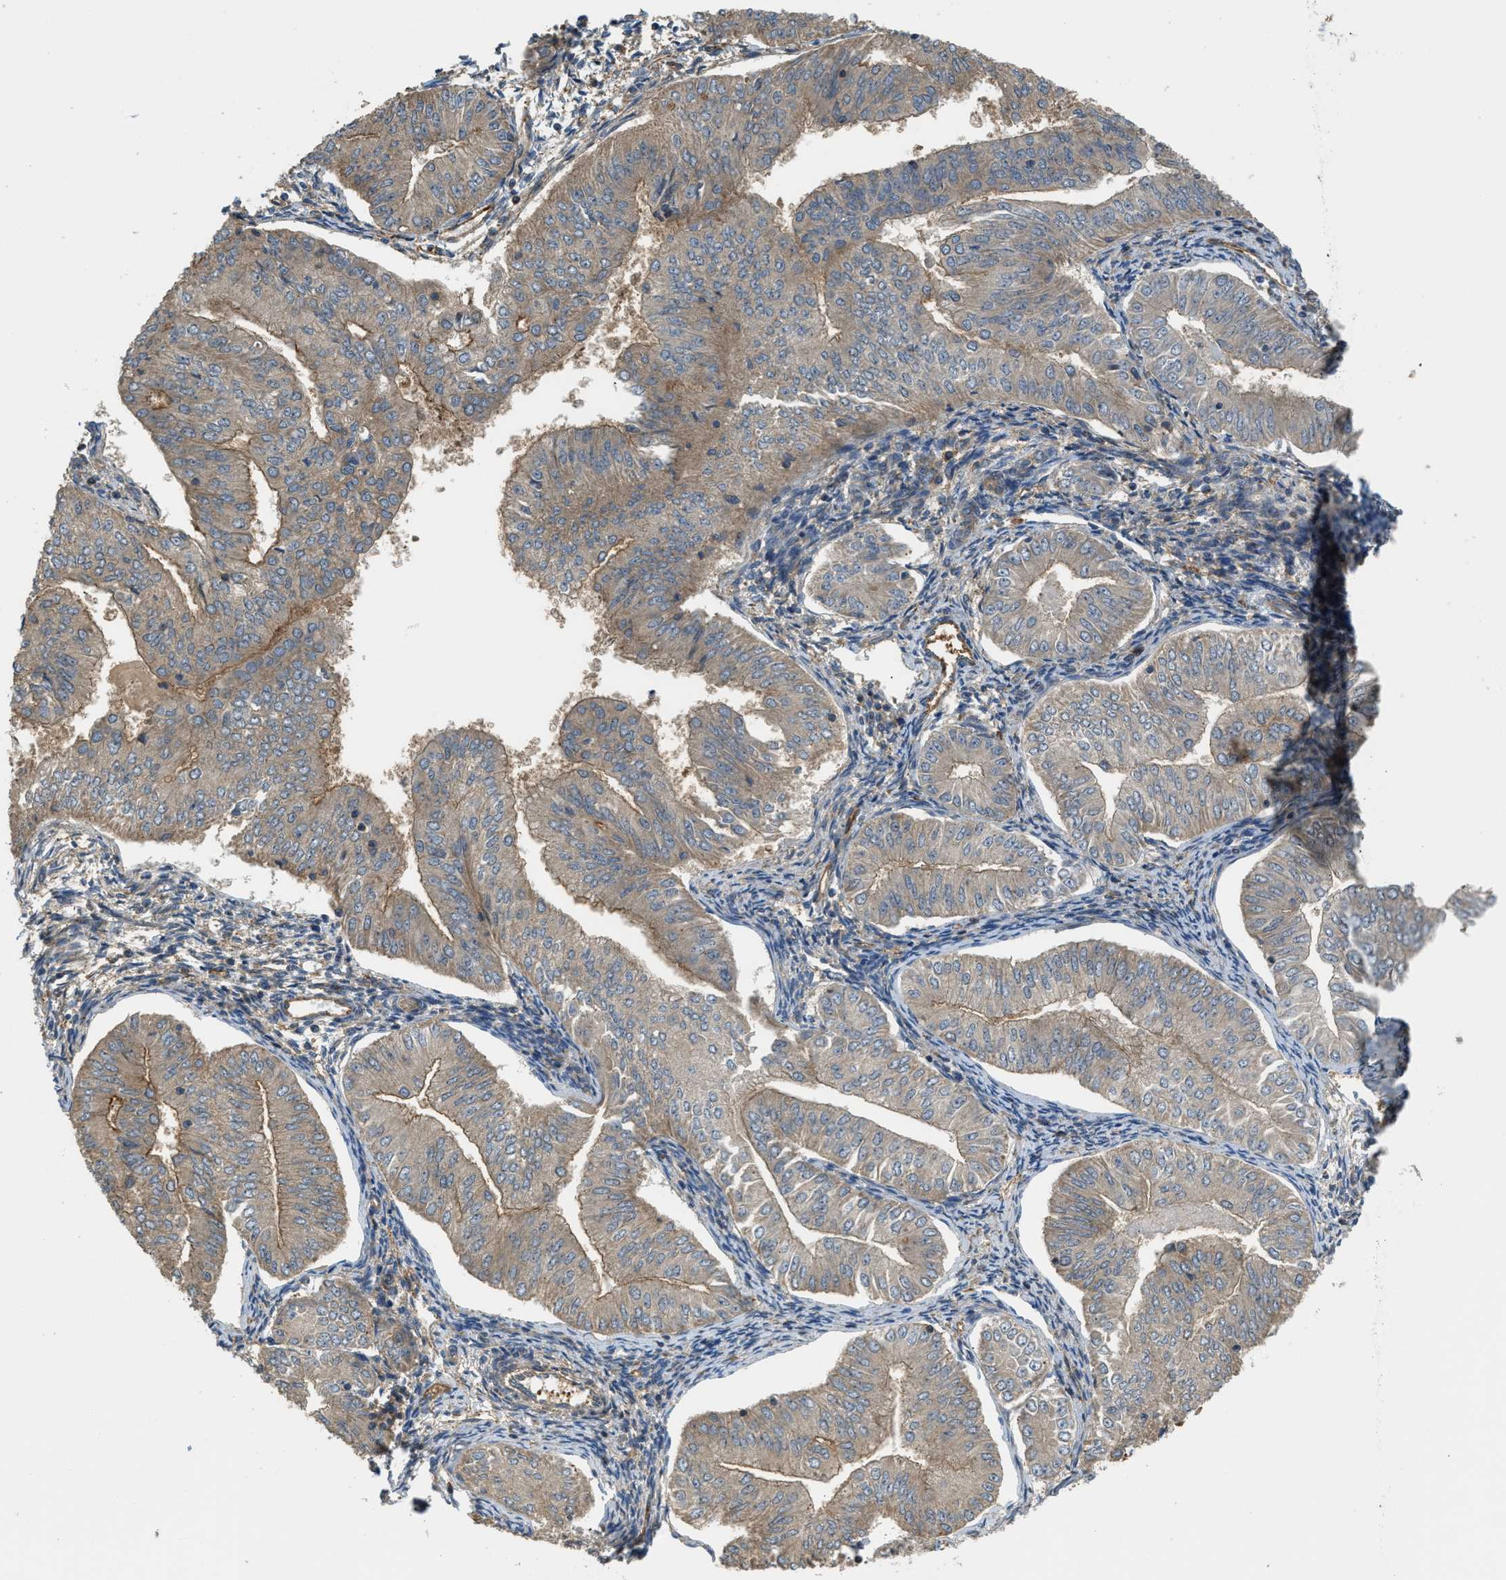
{"staining": {"intensity": "weak", "quantity": ">75%", "location": "cytoplasmic/membranous"}, "tissue": "endometrial cancer", "cell_type": "Tumor cells", "image_type": "cancer", "snomed": [{"axis": "morphology", "description": "Normal tissue, NOS"}, {"axis": "morphology", "description": "Adenocarcinoma, NOS"}, {"axis": "topography", "description": "Endometrium"}], "caption": "Tumor cells demonstrate low levels of weak cytoplasmic/membranous expression in about >75% of cells in human adenocarcinoma (endometrial). Using DAB (brown) and hematoxylin (blue) stains, captured at high magnification using brightfield microscopy.", "gene": "BAG4", "patient": {"sex": "female", "age": 53}}